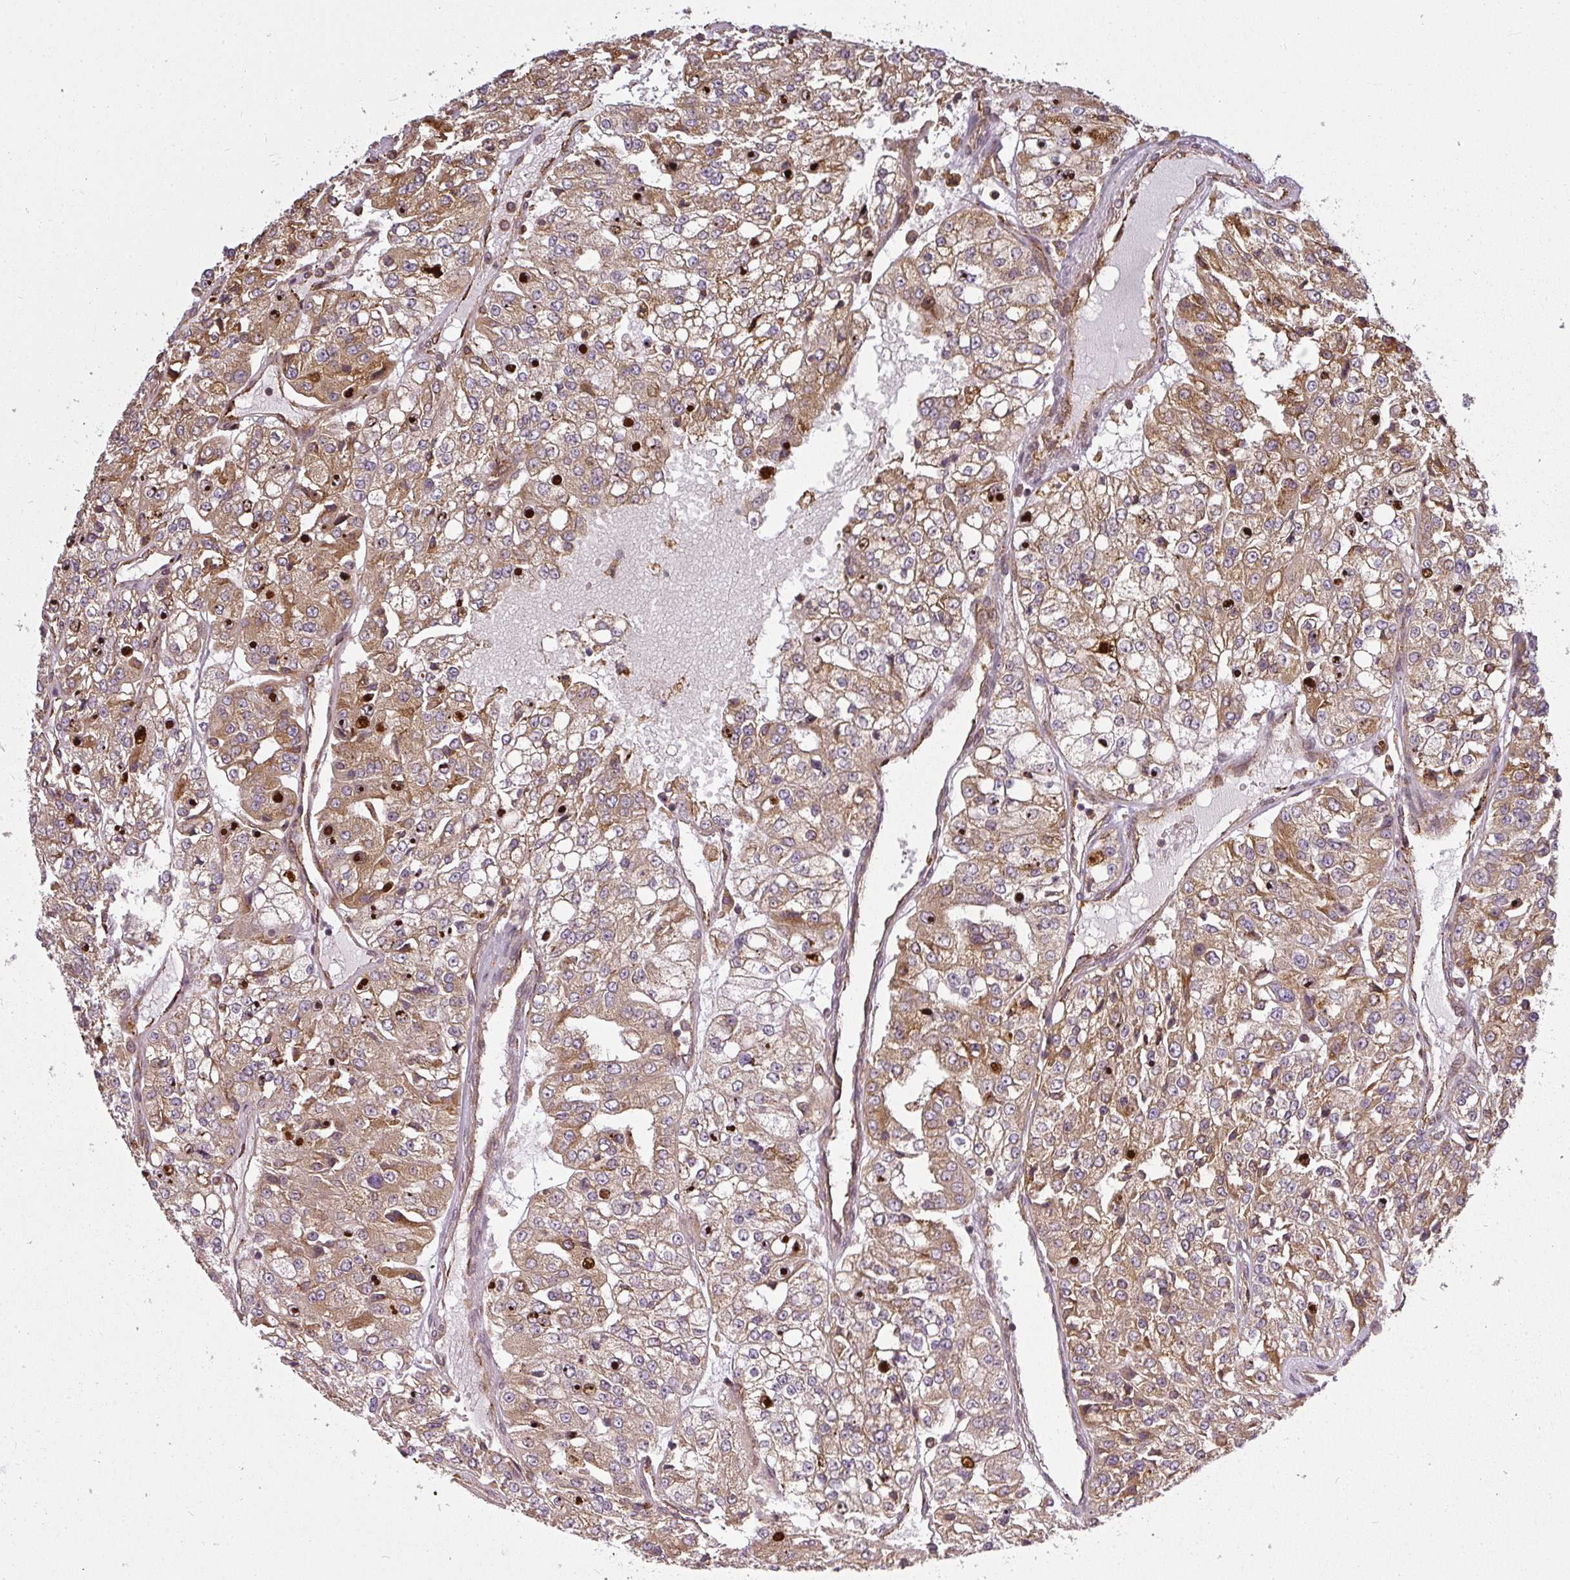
{"staining": {"intensity": "moderate", "quantity": ">75%", "location": "cytoplasmic/membranous"}, "tissue": "renal cancer", "cell_type": "Tumor cells", "image_type": "cancer", "snomed": [{"axis": "morphology", "description": "Adenocarcinoma, NOS"}, {"axis": "topography", "description": "Kidney"}], "caption": "Immunohistochemistry (IHC) micrograph of neoplastic tissue: human renal adenocarcinoma stained using IHC demonstrates medium levels of moderate protein expression localized specifically in the cytoplasmic/membranous of tumor cells, appearing as a cytoplasmic/membranous brown color.", "gene": "PPP6R3", "patient": {"sex": "female", "age": 63}}